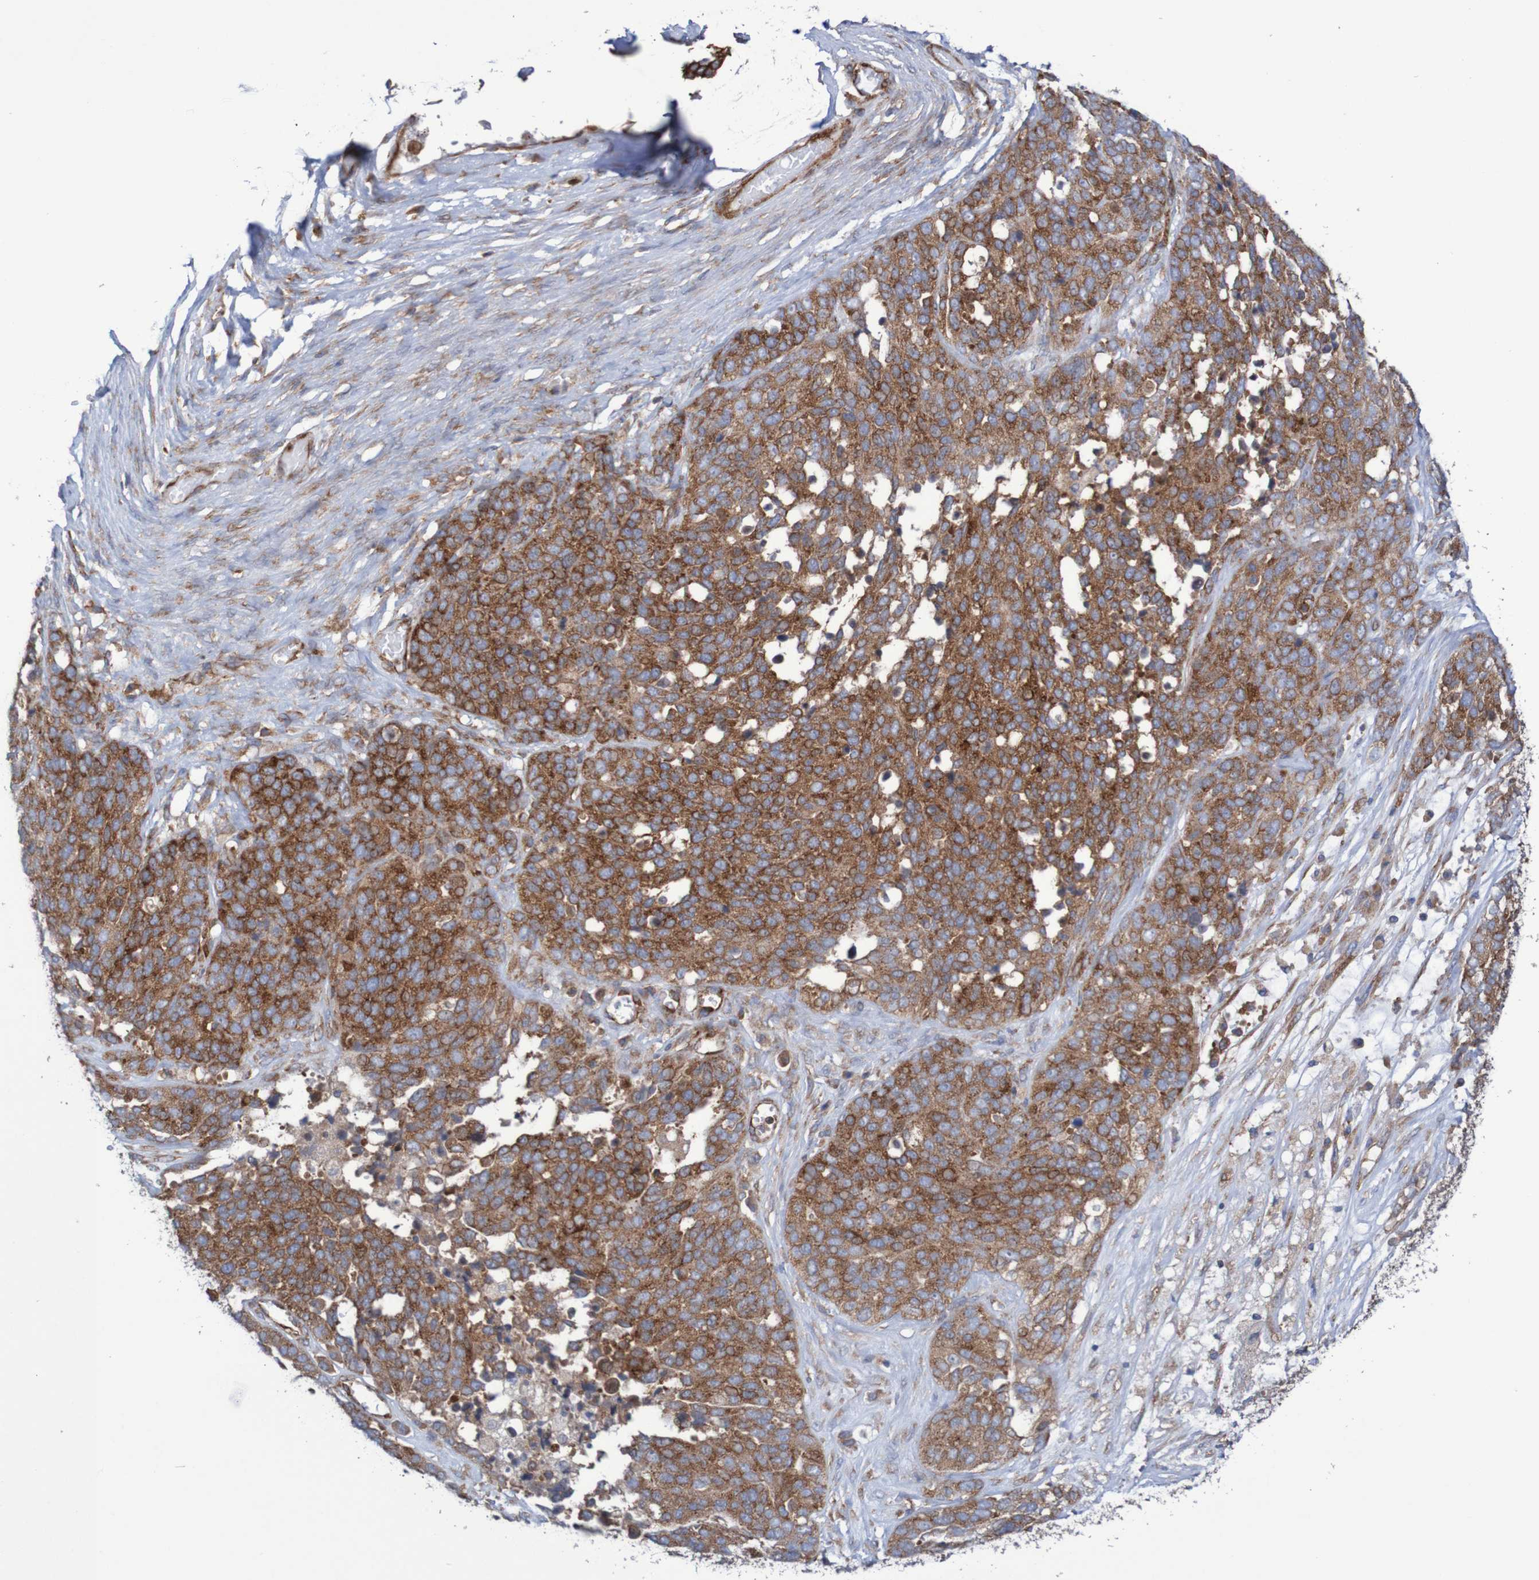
{"staining": {"intensity": "moderate", "quantity": ">75%", "location": "cytoplasmic/membranous"}, "tissue": "ovarian cancer", "cell_type": "Tumor cells", "image_type": "cancer", "snomed": [{"axis": "morphology", "description": "Cystadenocarcinoma, serous, NOS"}, {"axis": "topography", "description": "Ovary"}], "caption": "DAB immunohistochemical staining of human ovarian serous cystadenocarcinoma displays moderate cytoplasmic/membranous protein expression in about >75% of tumor cells. Ihc stains the protein in brown and the nuclei are stained blue.", "gene": "FXR2", "patient": {"sex": "female", "age": 44}}